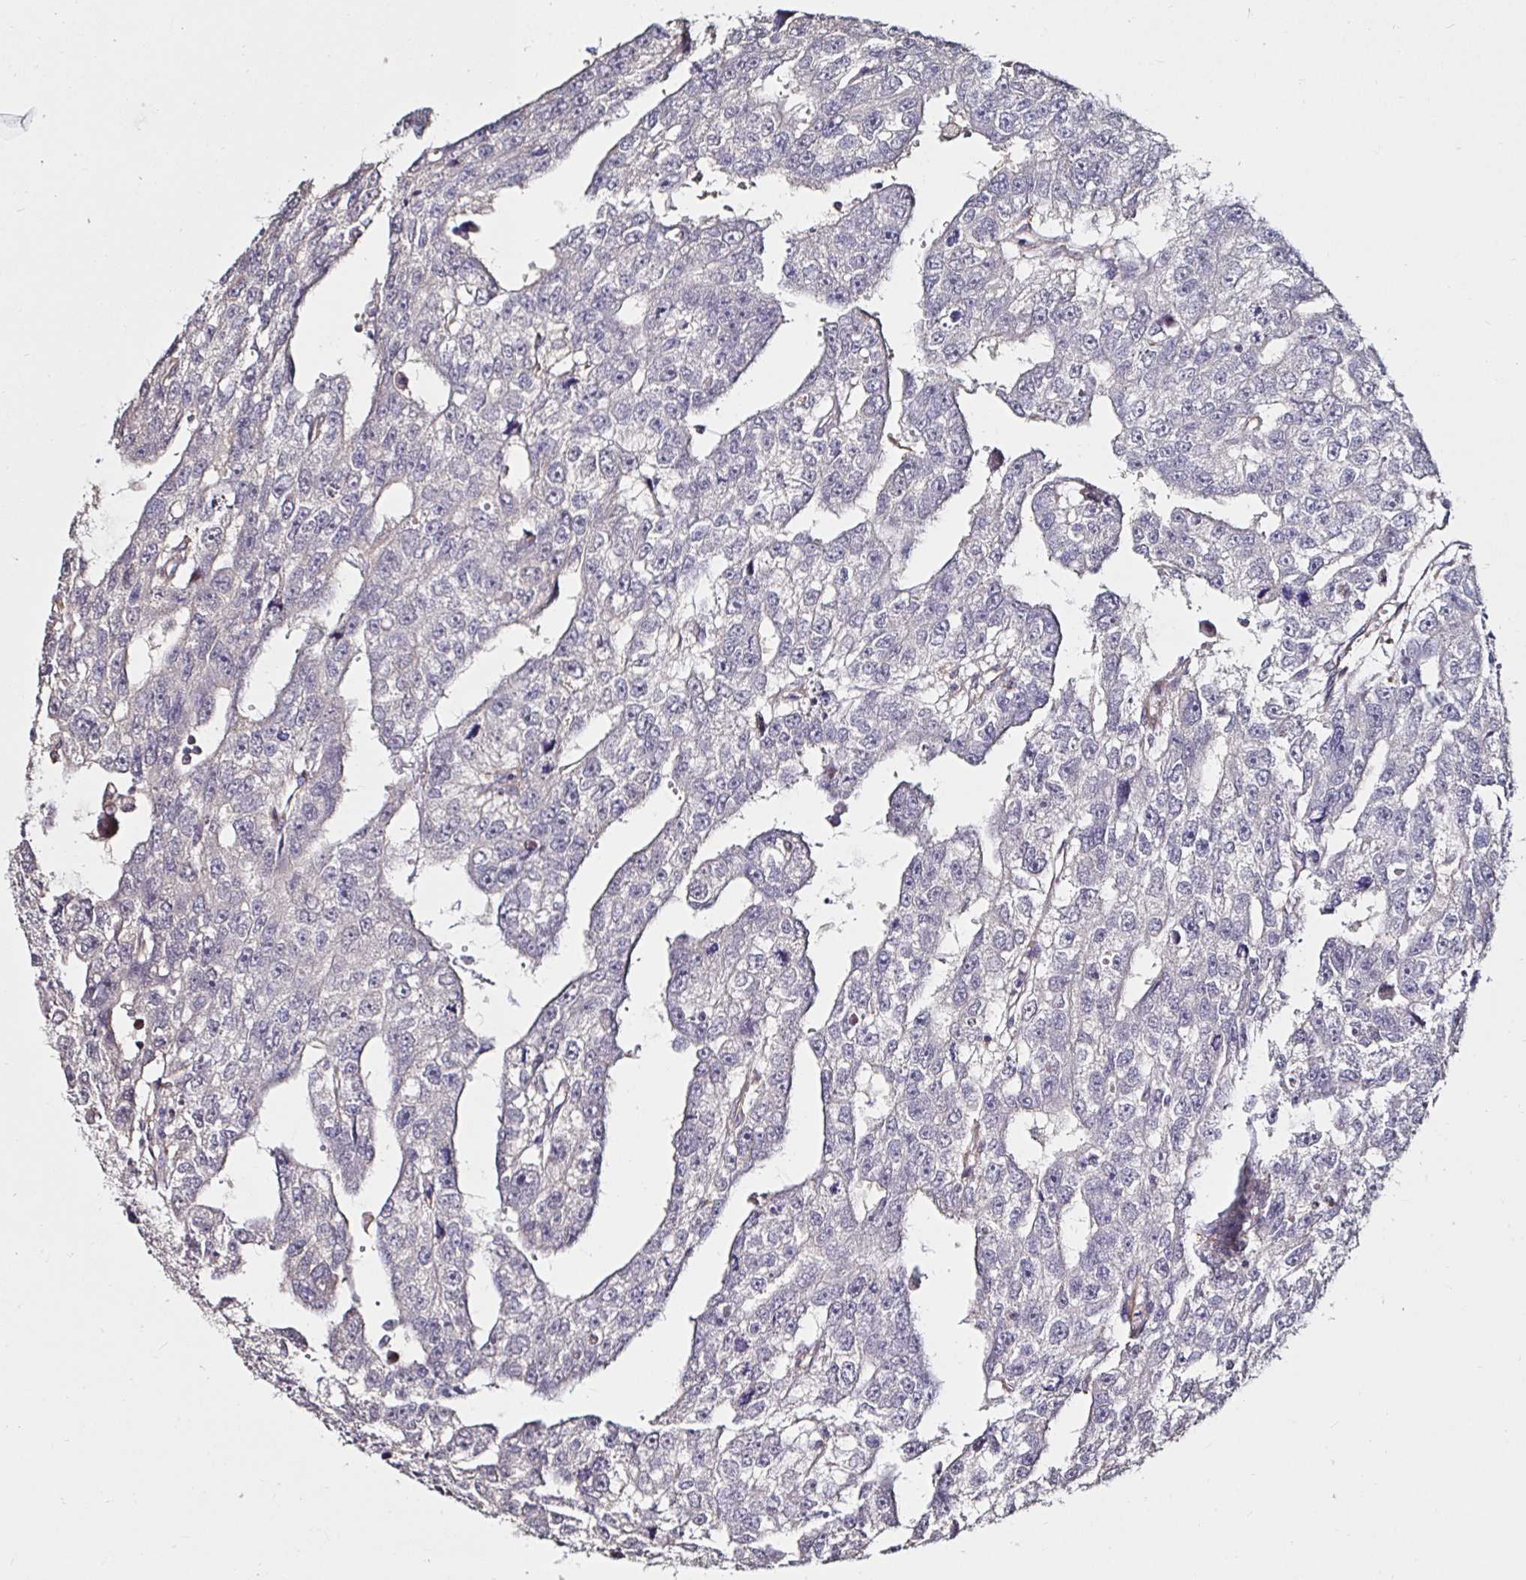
{"staining": {"intensity": "negative", "quantity": "none", "location": "none"}, "tissue": "testis cancer", "cell_type": "Tumor cells", "image_type": "cancer", "snomed": [{"axis": "morphology", "description": "Carcinoma, Embryonal, NOS"}, {"axis": "topography", "description": "Testis"}], "caption": "The histopathology image demonstrates no staining of tumor cells in embryonal carcinoma (testis).", "gene": "RSRP1", "patient": {"sex": "male", "age": 20}}